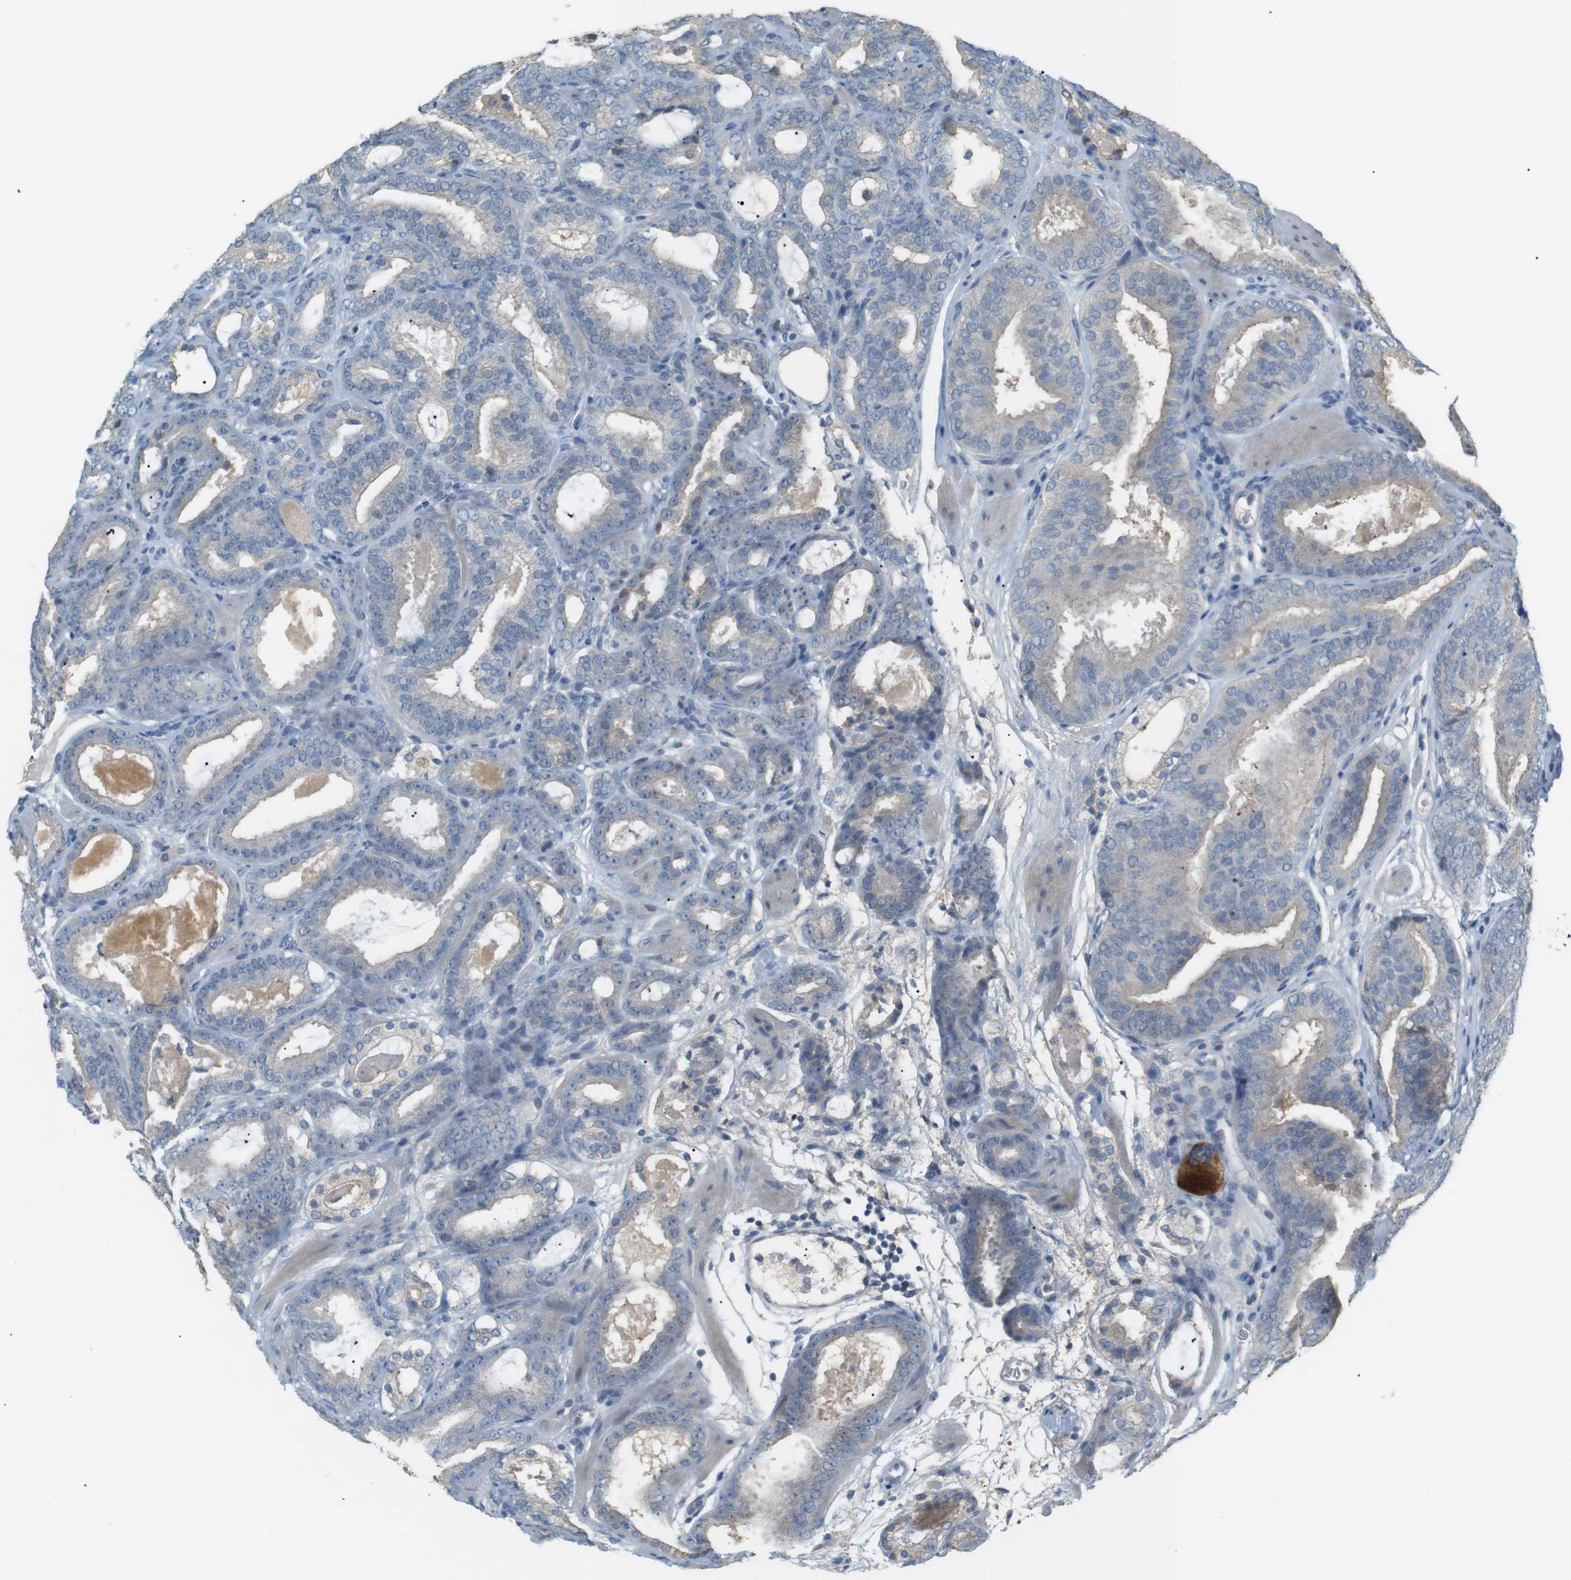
{"staining": {"intensity": "weak", "quantity": "25%-75%", "location": "cytoplasmic/membranous"}, "tissue": "prostate cancer", "cell_type": "Tumor cells", "image_type": "cancer", "snomed": [{"axis": "morphology", "description": "Adenocarcinoma, Low grade"}, {"axis": "topography", "description": "Prostate"}], "caption": "This image displays prostate cancer (adenocarcinoma (low-grade)) stained with IHC to label a protein in brown. The cytoplasmic/membranous of tumor cells show weak positivity for the protein. Nuclei are counter-stained blue.", "gene": "RTN3", "patient": {"sex": "male", "age": 69}}